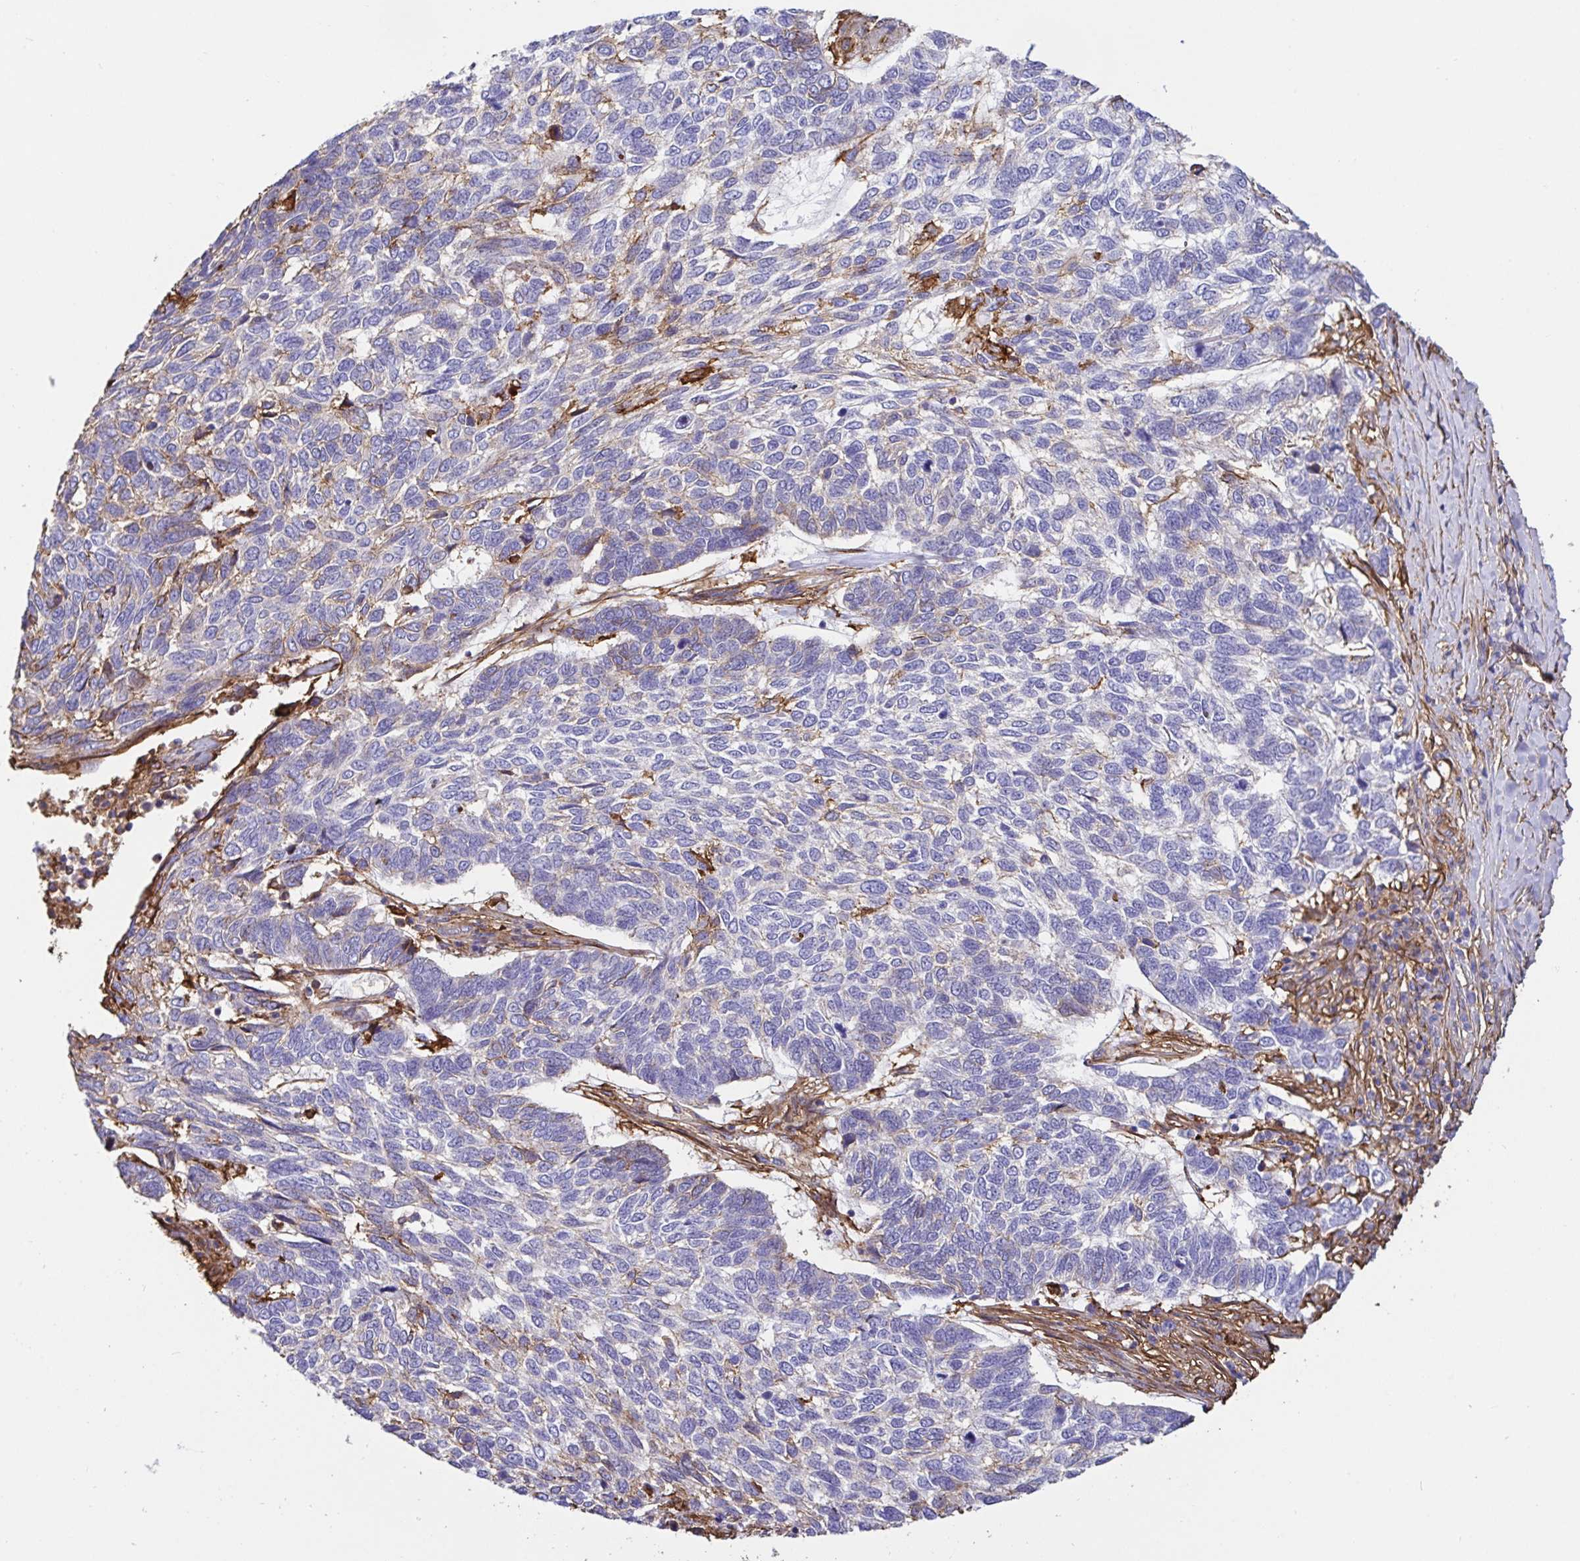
{"staining": {"intensity": "weak", "quantity": "<25%", "location": "cytoplasmic/membranous"}, "tissue": "skin cancer", "cell_type": "Tumor cells", "image_type": "cancer", "snomed": [{"axis": "morphology", "description": "Basal cell carcinoma"}, {"axis": "topography", "description": "Skin"}], "caption": "Skin cancer was stained to show a protein in brown. There is no significant expression in tumor cells.", "gene": "ANXA2", "patient": {"sex": "female", "age": 65}}